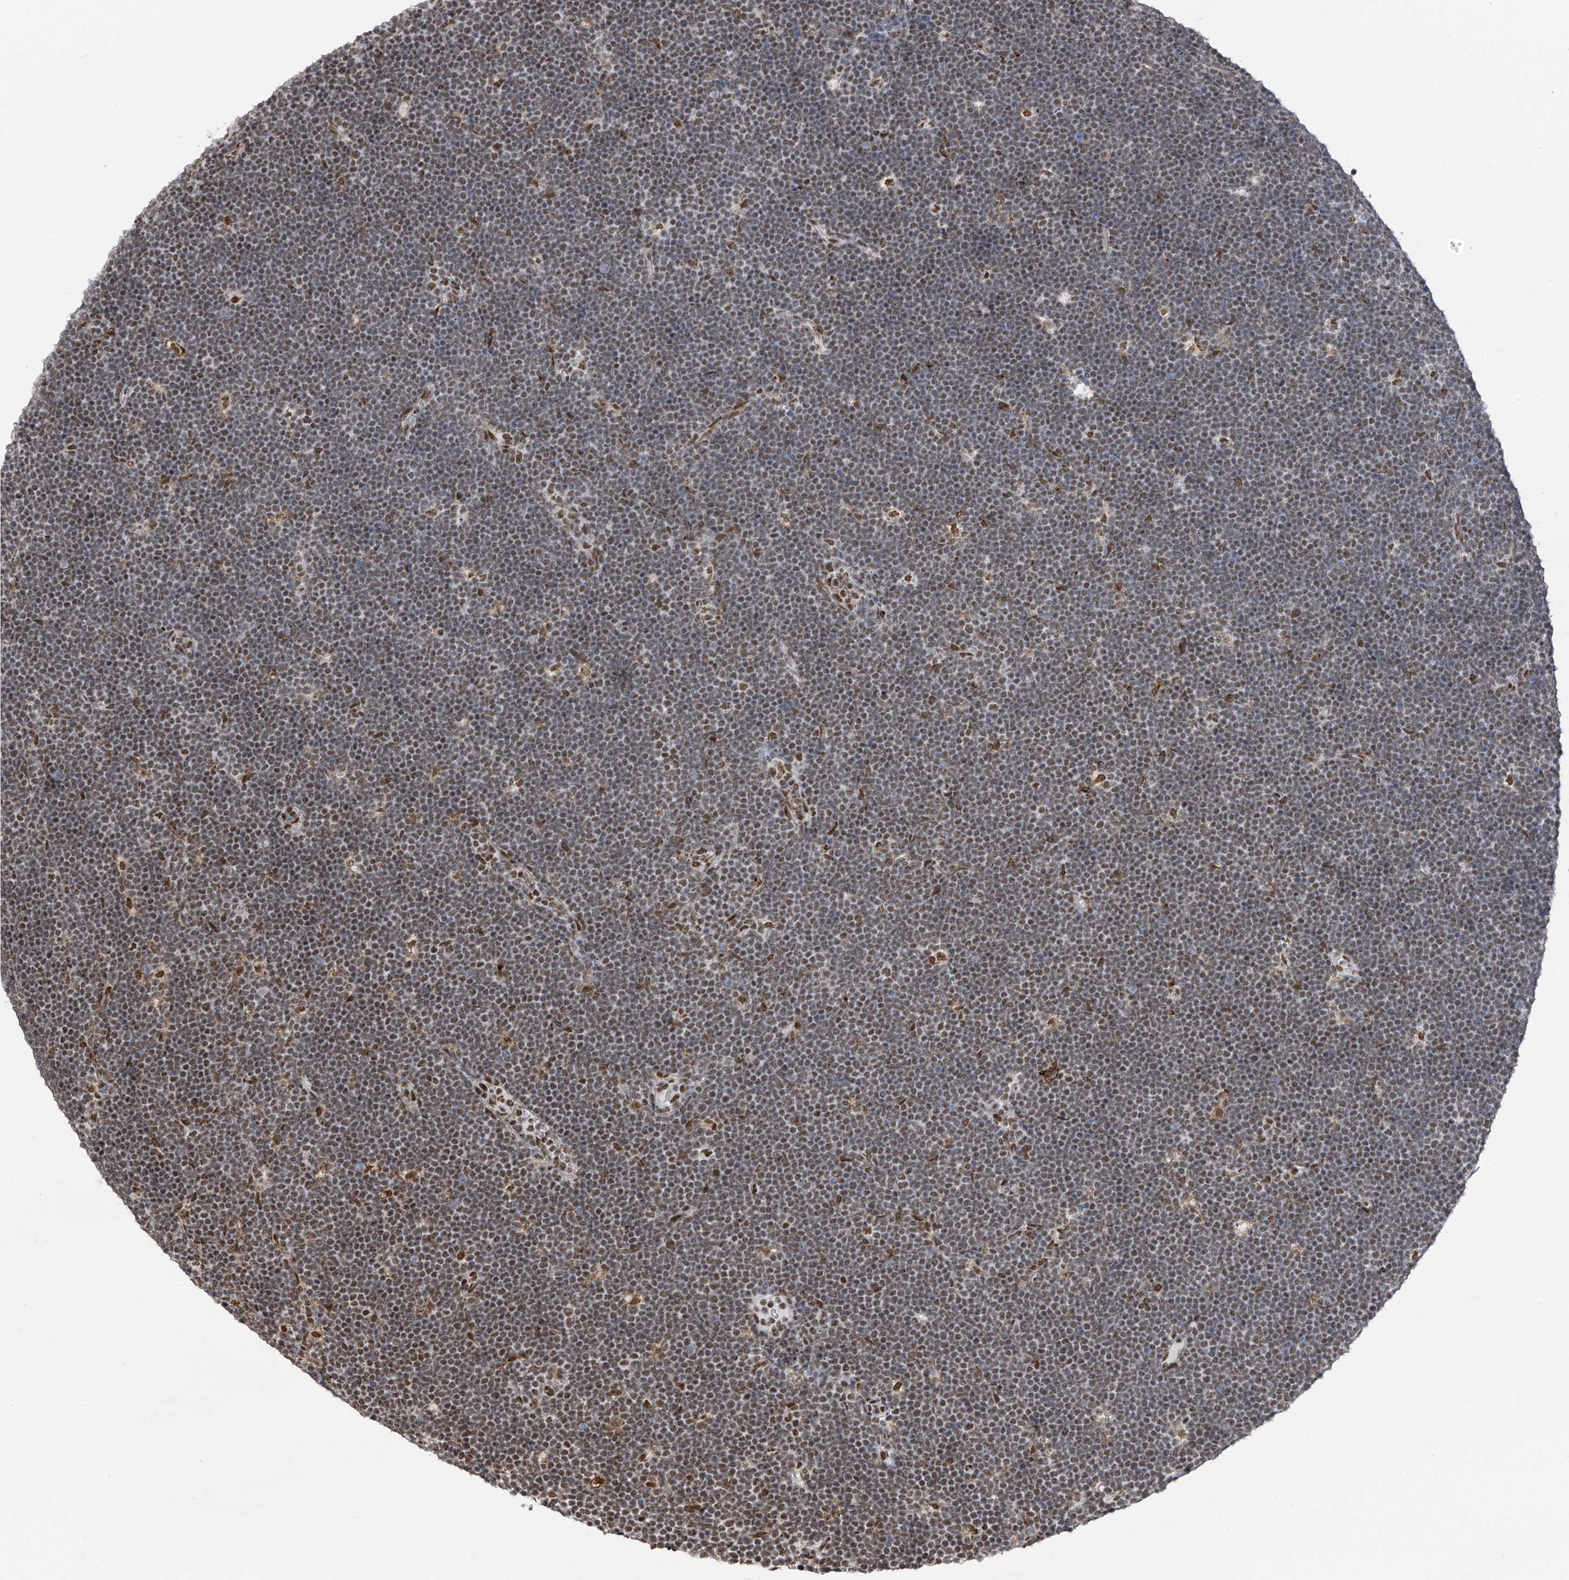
{"staining": {"intensity": "moderate", "quantity": "25%-75%", "location": "nuclear"}, "tissue": "lymphoma", "cell_type": "Tumor cells", "image_type": "cancer", "snomed": [{"axis": "morphology", "description": "Malignant lymphoma, non-Hodgkin's type, High grade"}, {"axis": "topography", "description": "Lymph node"}], "caption": "Lymphoma stained with DAB (3,3'-diaminobenzidine) IHC demonstrates medium levels of moderate nuclear expression in about 25%-75% of tumor cells.", "gene": "APLF", "patient": {"sex": "male", "age": 13}}